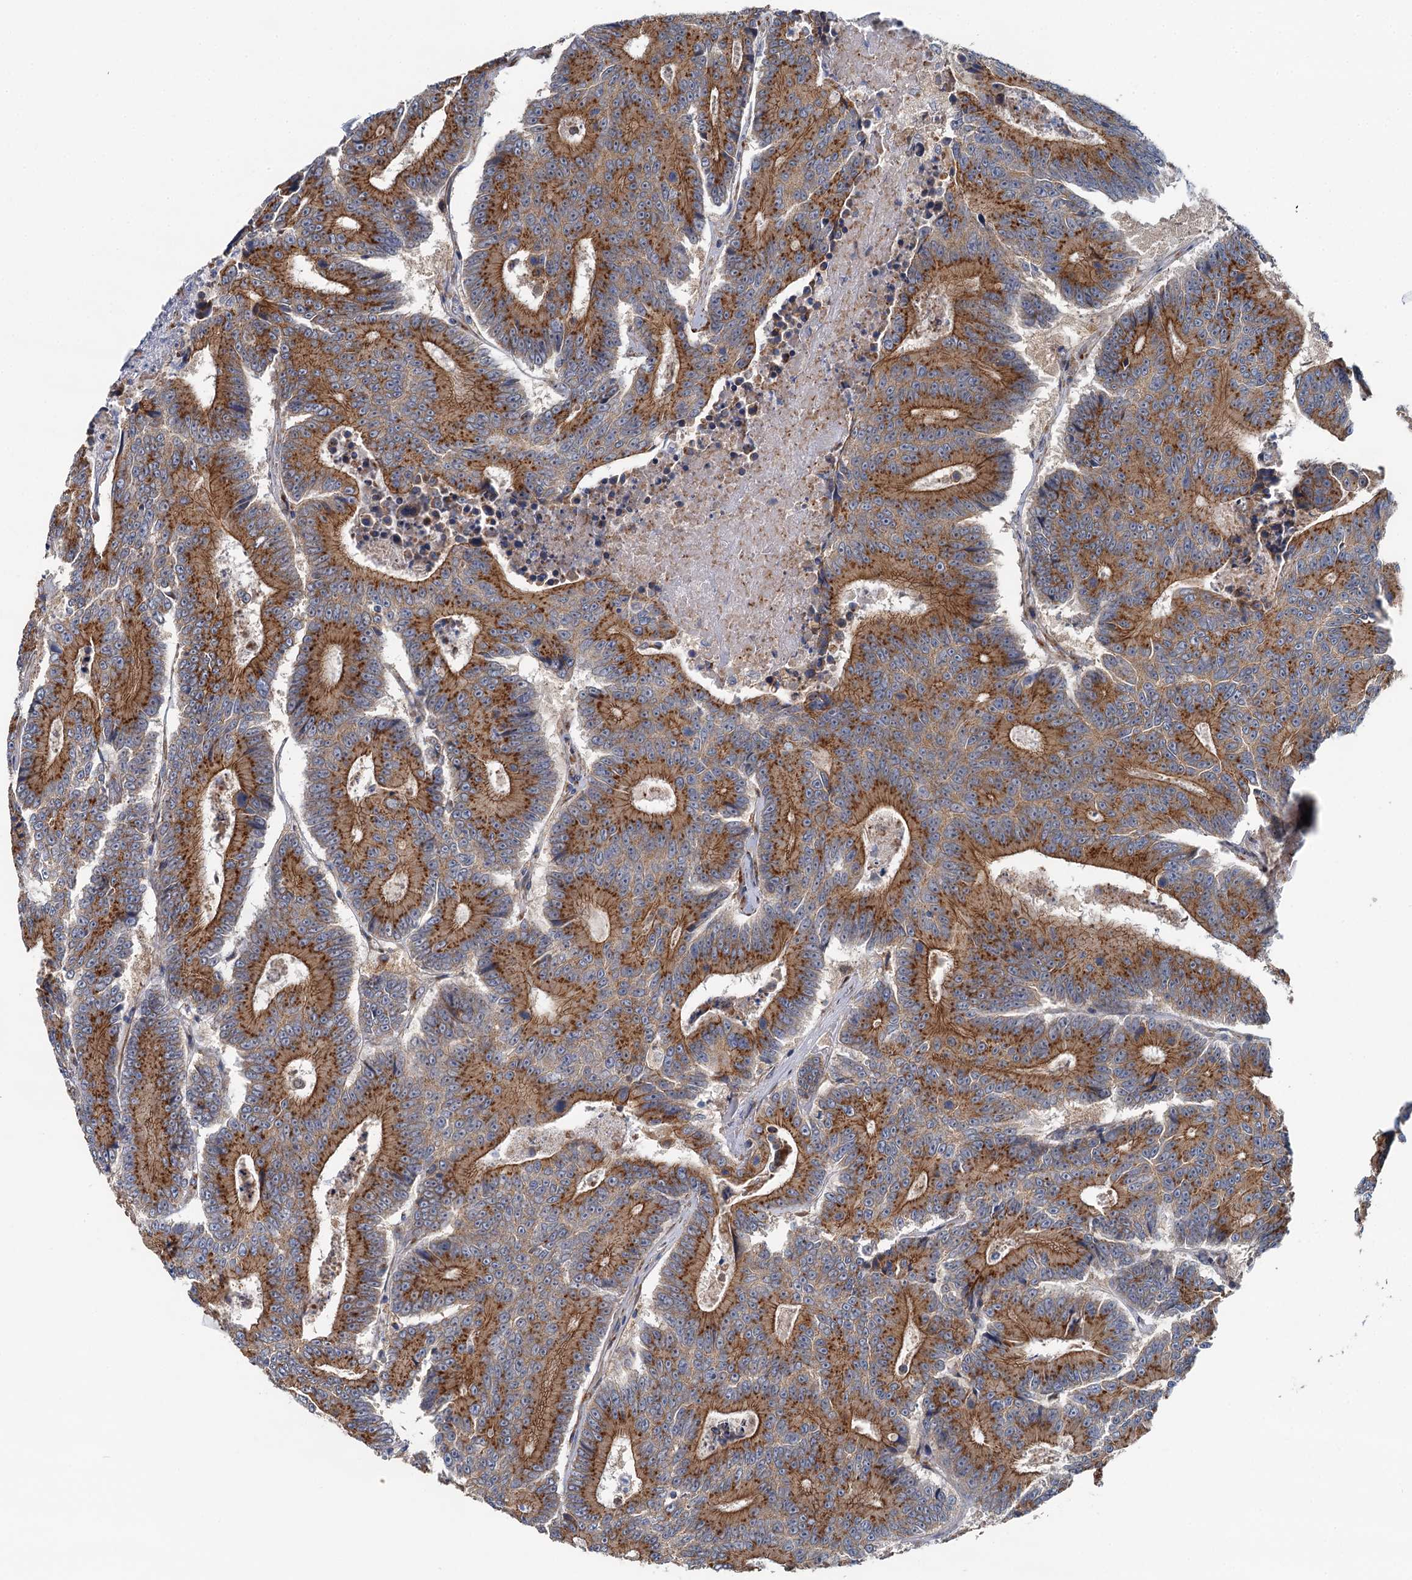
{"staining": {"intensity": "moderate", "quantity": ">75%", "location": "cytoplasmic/membranous"}, "tissue": "colorectal cancer", "cell_type": "Tumor cells", "image_type": "cancer", "snomed": [{"axis": "morphology", "description": "Adenocarcinoma, NOS"}, {"axis": "topography", "description": "Colon"}], "caption": "Protein analysis of colorectal adenocarcinoma tissue reveals moderate cytoplasmic/membranous expression in approximately >75% of tumor cells.", "gene": "BET1L", "patient": {"sex": "male", "age": 83}}